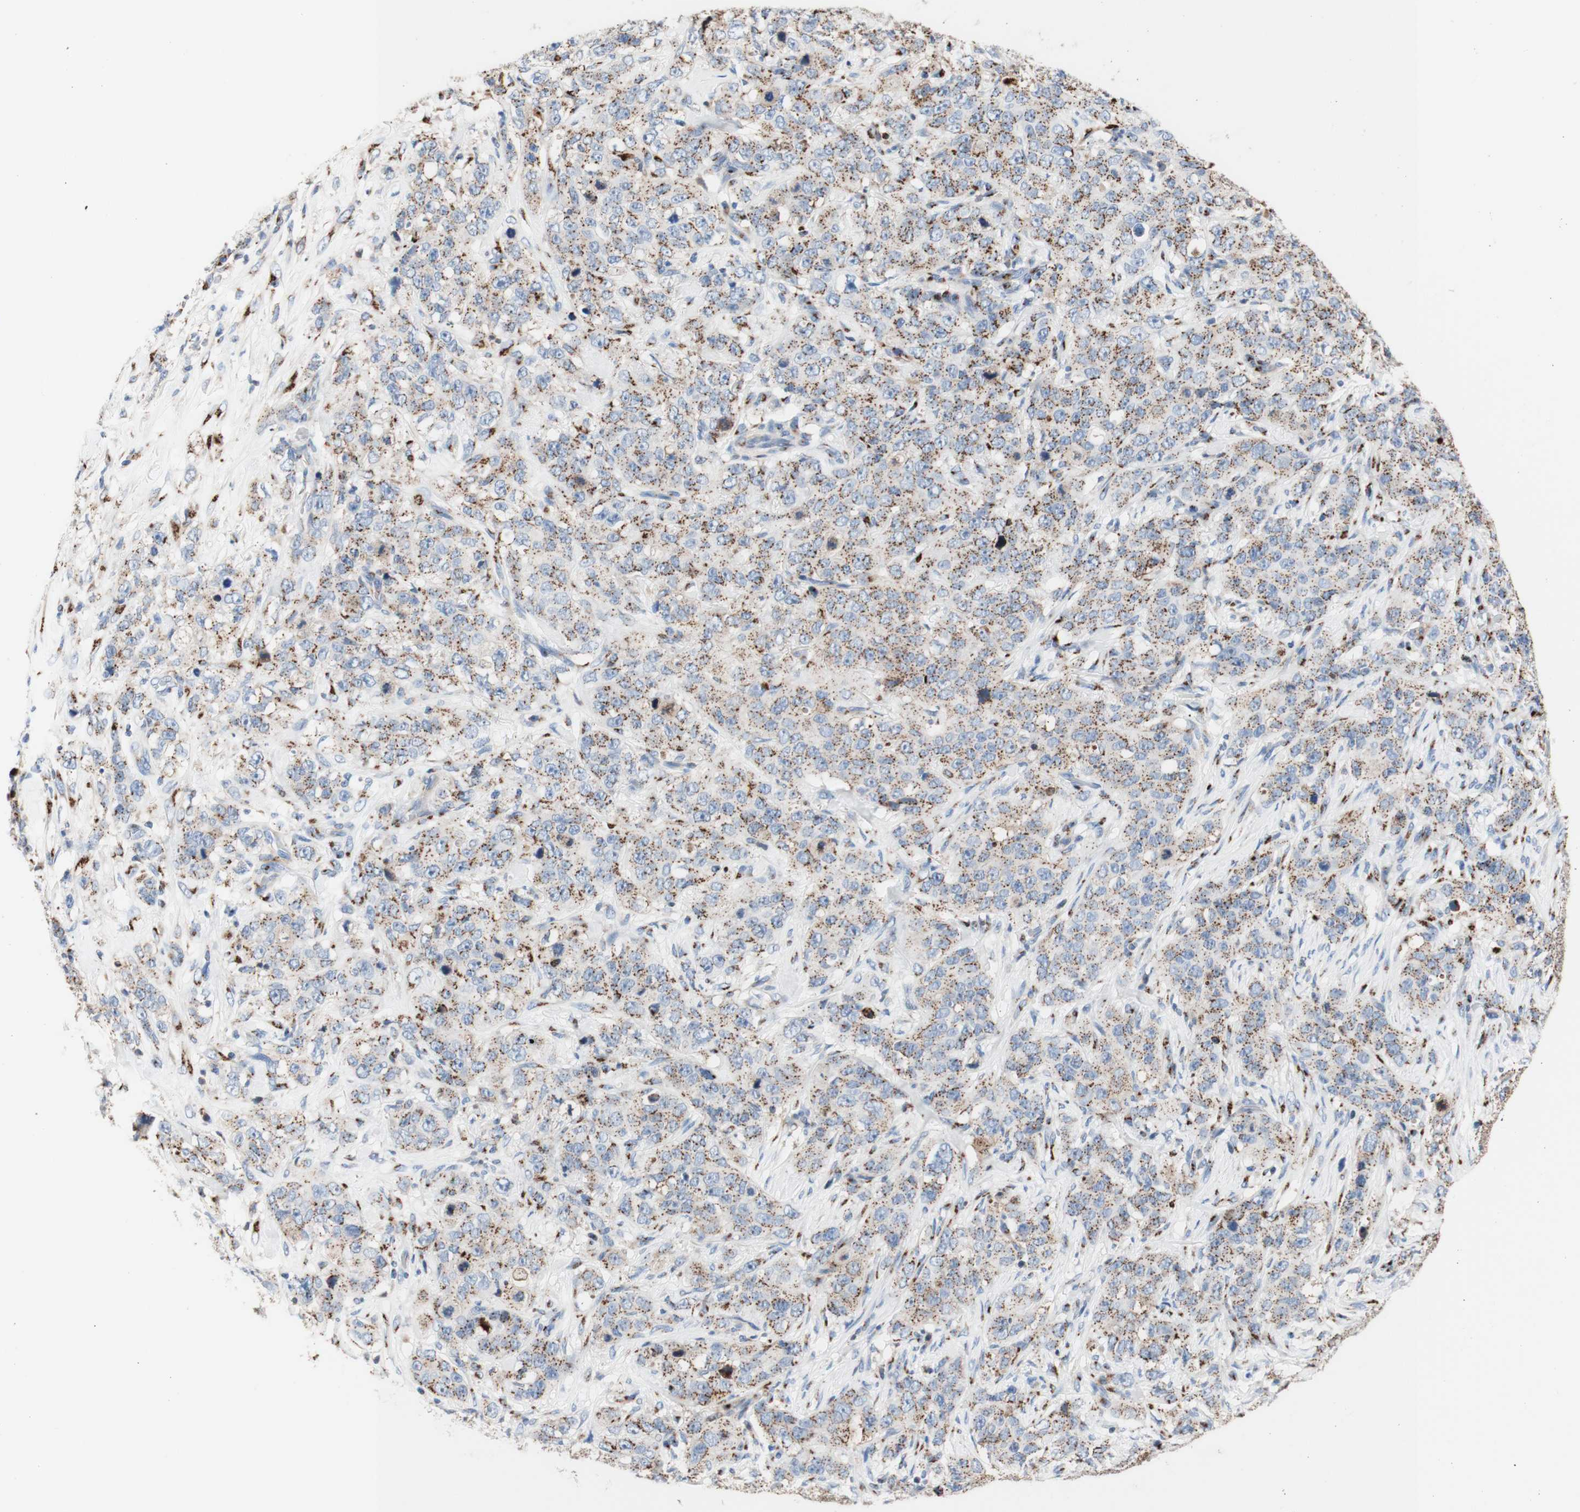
{"staining": {"intensity": "weak", "quantity": "25%-75%", "location": "cytoplasmic/membranous"}, "tissue": "stomach cancer", "cell_type": "Tumor cells", "image_type": "cancer", "snomed": [{"axis": "morphology", "description": "Adenocarcinoma, NOS"}, {"axis": "topography", "description": "Stomach"}], "caption": "Stomach cancer (adenocarcinoma) stained for a protein displays weak cytoplasmic/membranous positivity in tumor cells.", "gene": "GALNT2", "patient": {"sex": "male", "age": 48}}